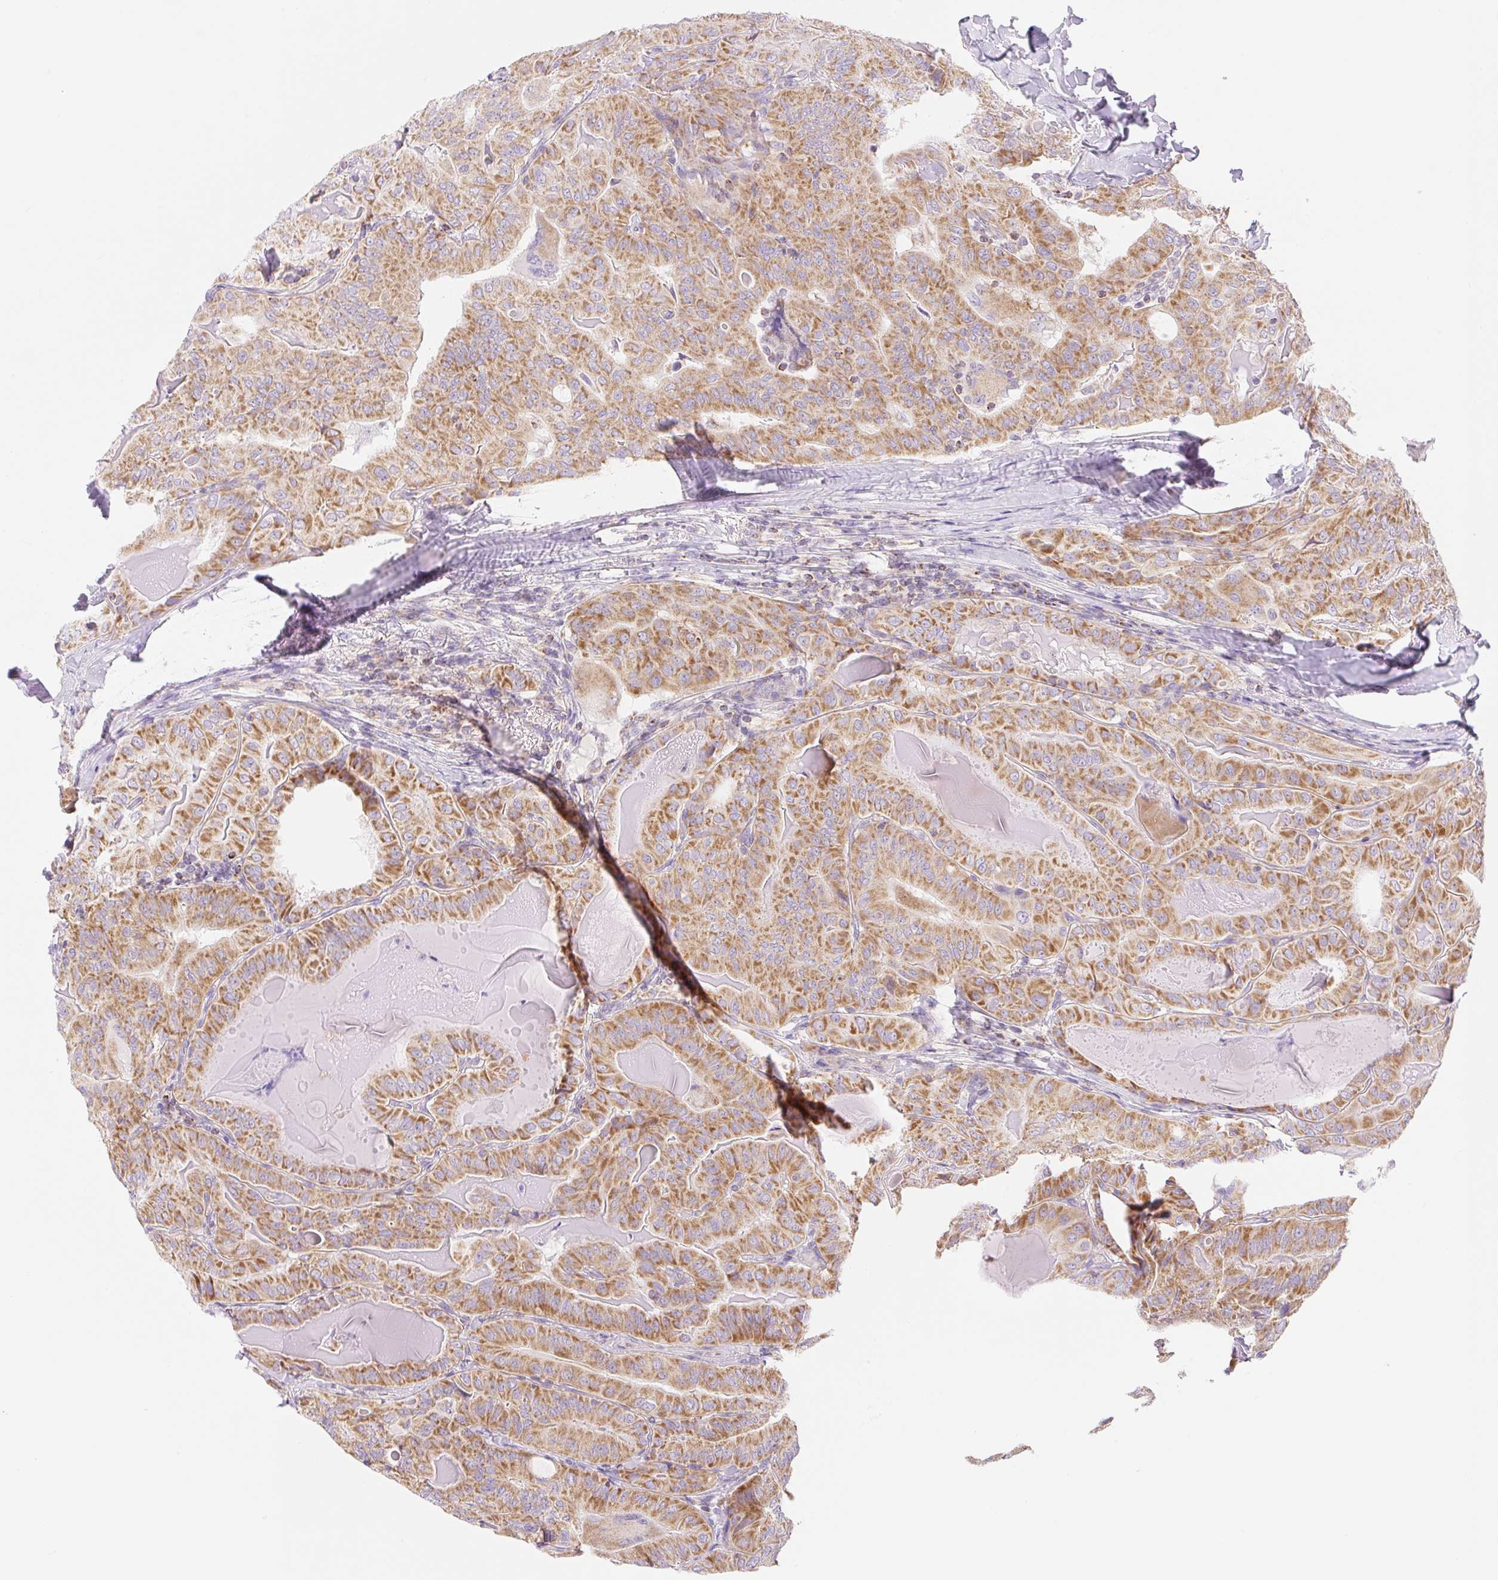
{"staining": {"intensity": "moderate", "quantity": ">75%", "location": "cytoplasmic/membranous"}, "tissue": "thyroid cancer", "cell_type": "Tumor cells", "image_type": "cancer", "snomed": [{"axis": "morphology", "description": "Papillary adenocarcinoma, NOS"}, {"axis": "topography", "description": "Thyroid gland"}], "caption": "A medium amount of moderate cytoplasmic/membranous expression is identified in approximately >75% of tumor cells in thyroid papillary adenocarcinoma tissue. (IHC, brightfield microscopy, high magnification).", "gene": "FOCAD", "patient": {"sex": "female", "age": 68}}